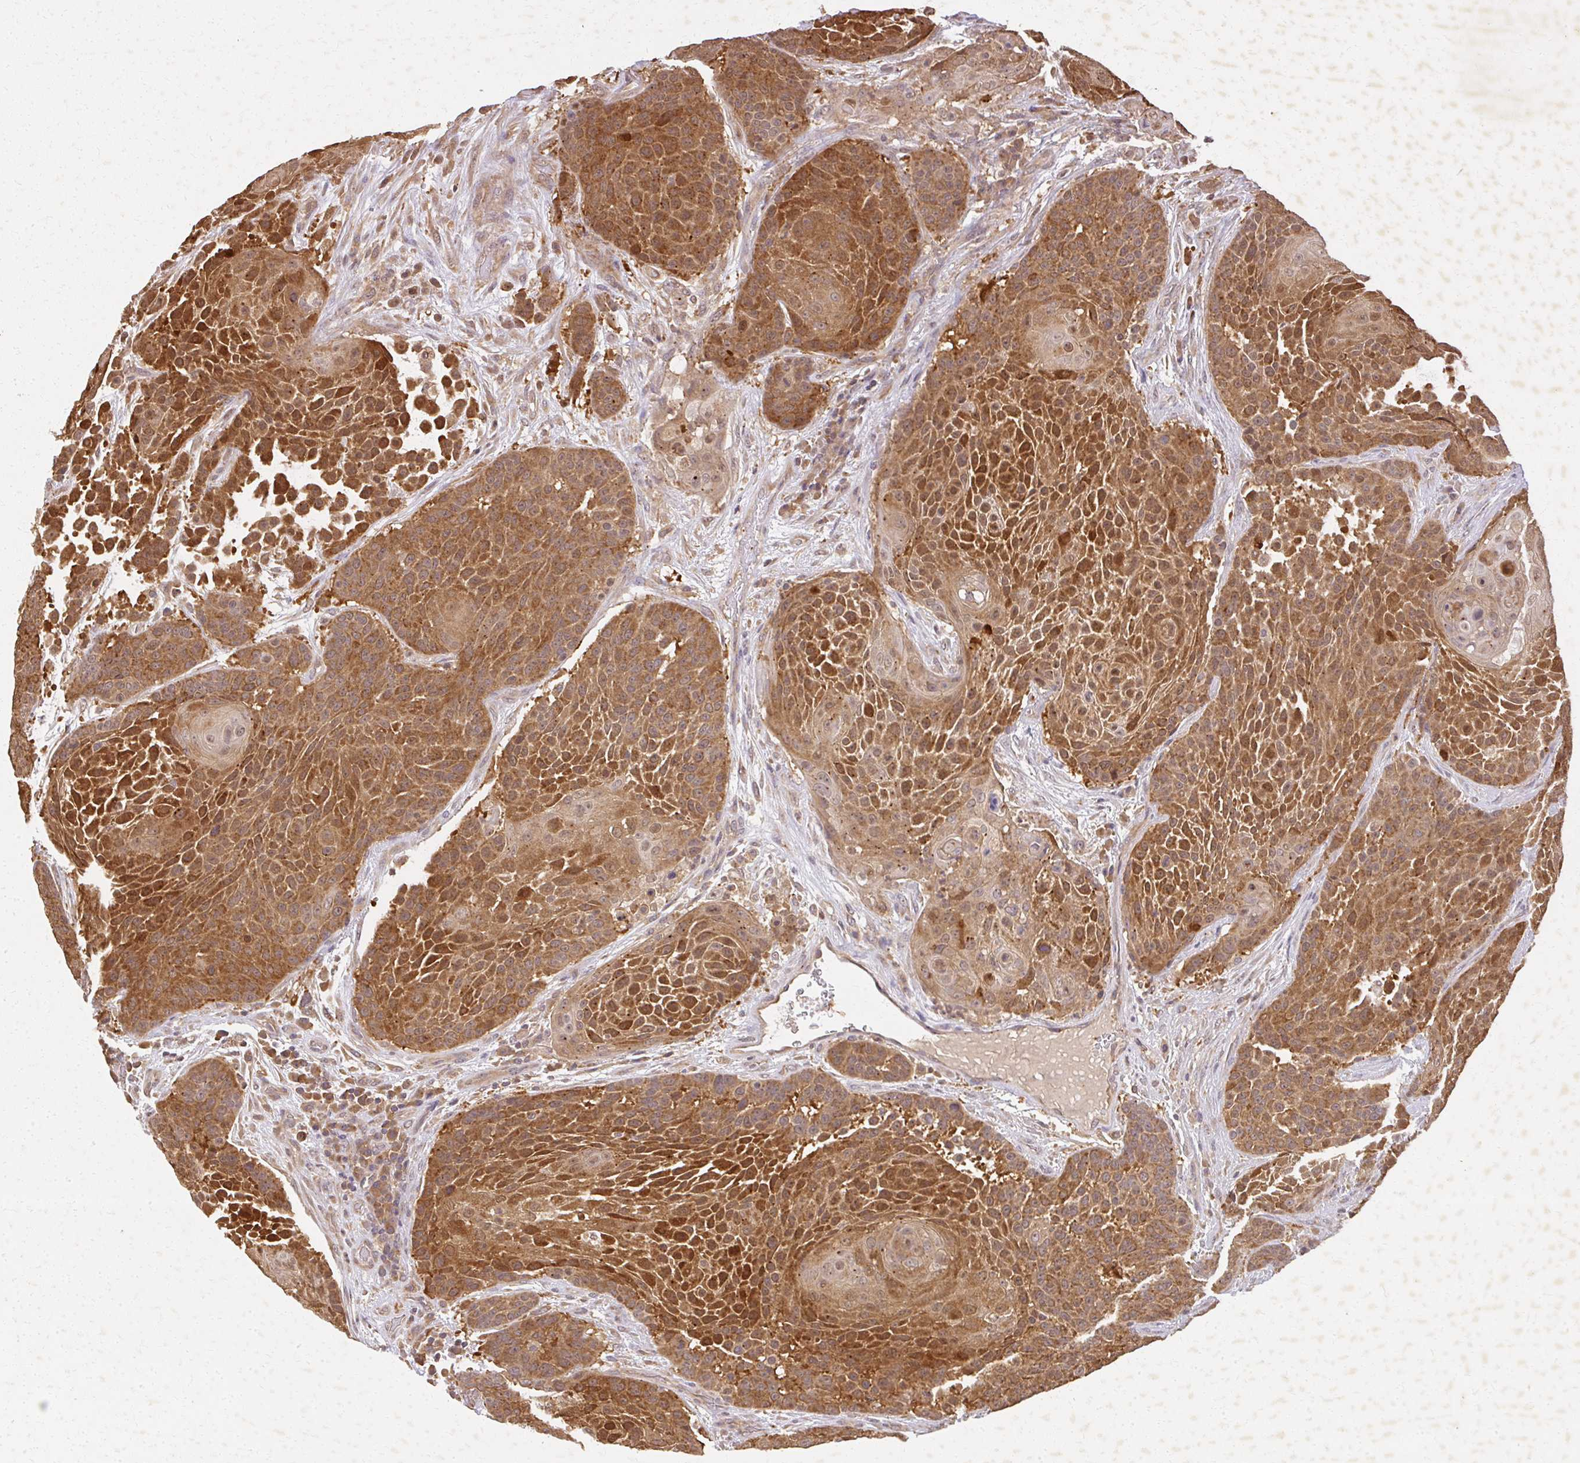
{"staining": {"intensity": "strong", "quantity": ">75%", "location": "cytoplasmic/membranous,nuclear"}, "tissue": "urothelial cancer", "cell_type": "Tumor cells", "image_type": "cancer", "snomed": [{"axis": "morphology", "description": "Urothelial carcinoma, High grade"}, {"axis": "topography", "description": "Urinary bladder"}], "caption": "Tumor cells reveal high levels of strong cytoplasmic/membranous and nuclear positivity in about >75% of cells in human urothelial carcinoma (high-grade).", "gene": "LARS2", "patient": {"sex": "female", "age": 63}}